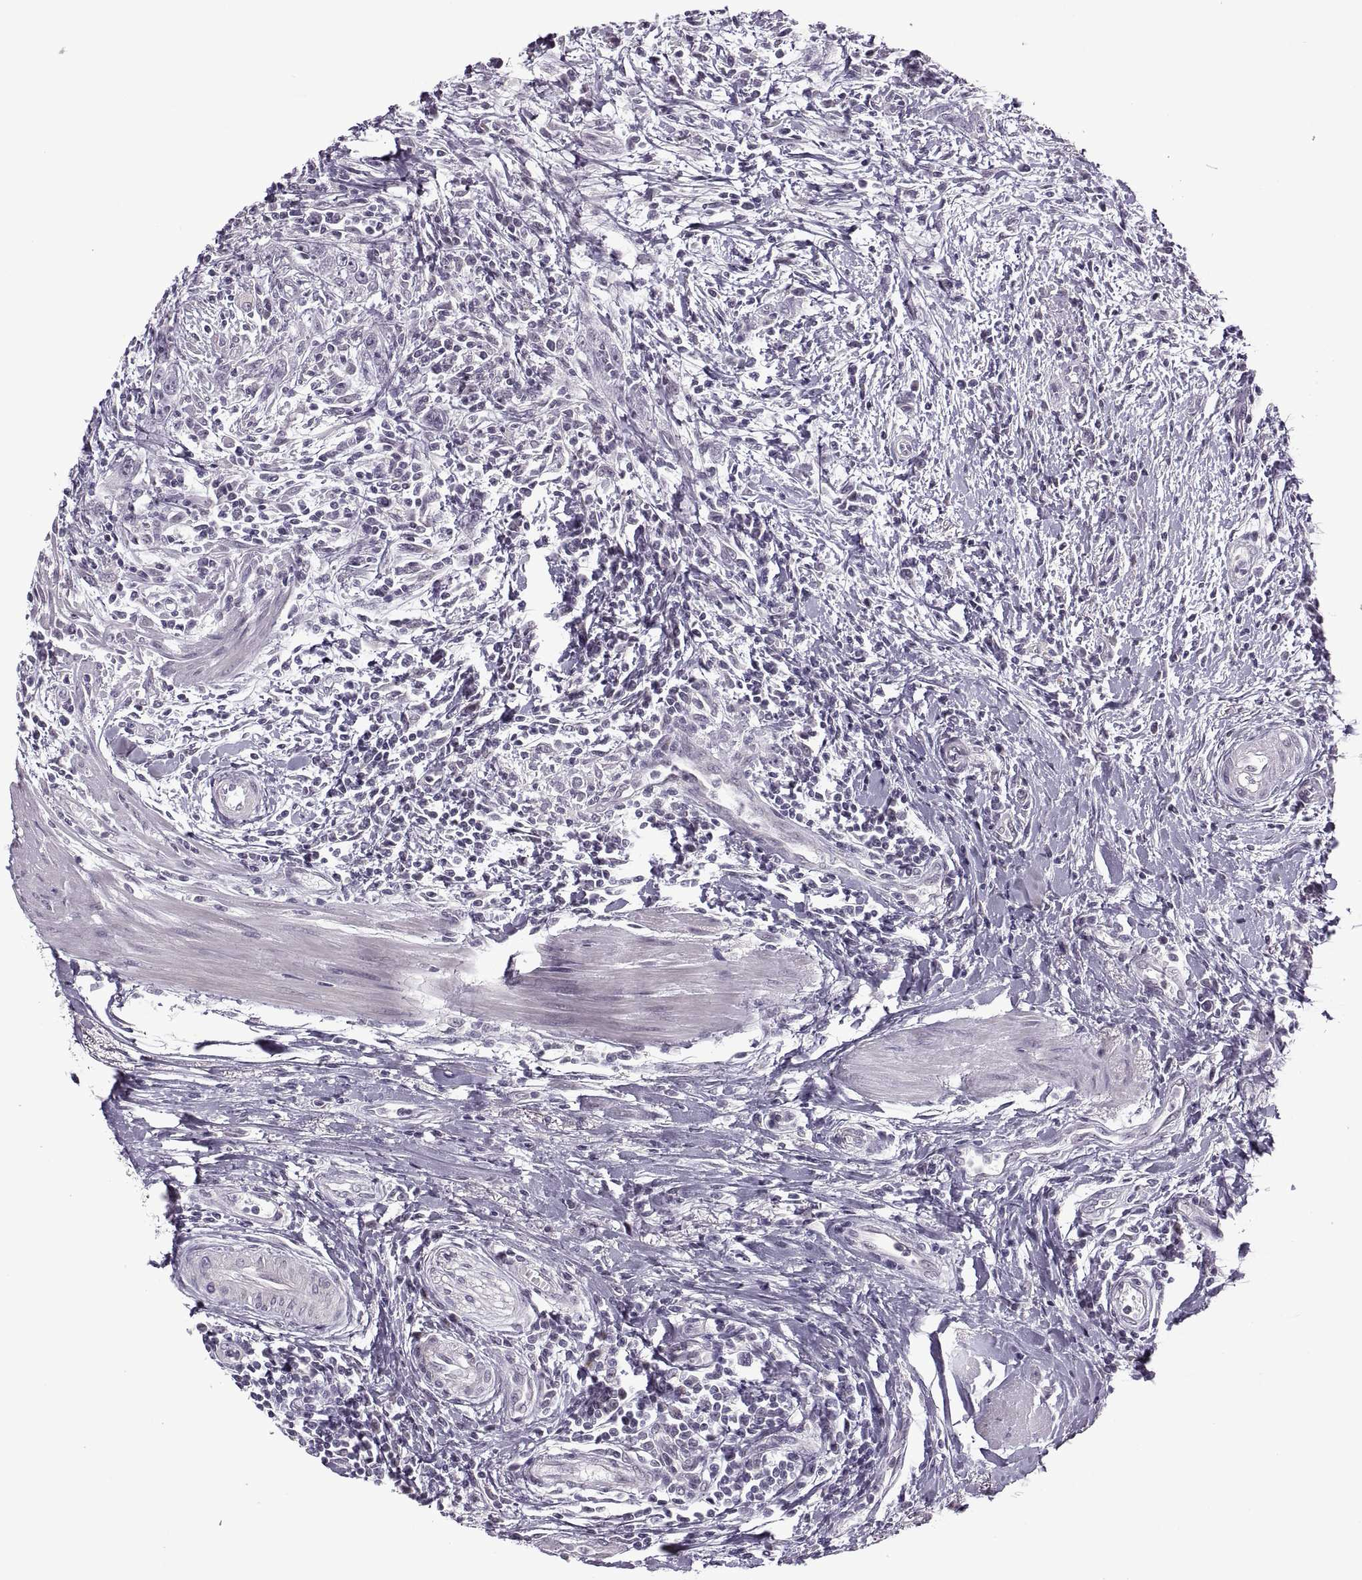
{"staining": {"intensity": "negative", "quantity": "none", "location": "none"}, "tissue": "urothelial cancer", "cell_type": "Tumor cells", "image_type": "cancer", "snomed": [{"axis": "morphology", "description": "Urothelial carcinoma, High grade"}, {"axis": "topography", "description": "Urinary bladder"}], "caption": "Immunohistochemical staining of urothelial cancer shows no significant positivity in tumor cells.", "gene": "PRSS37", "patient": {"sex": "male", "age": 83}}